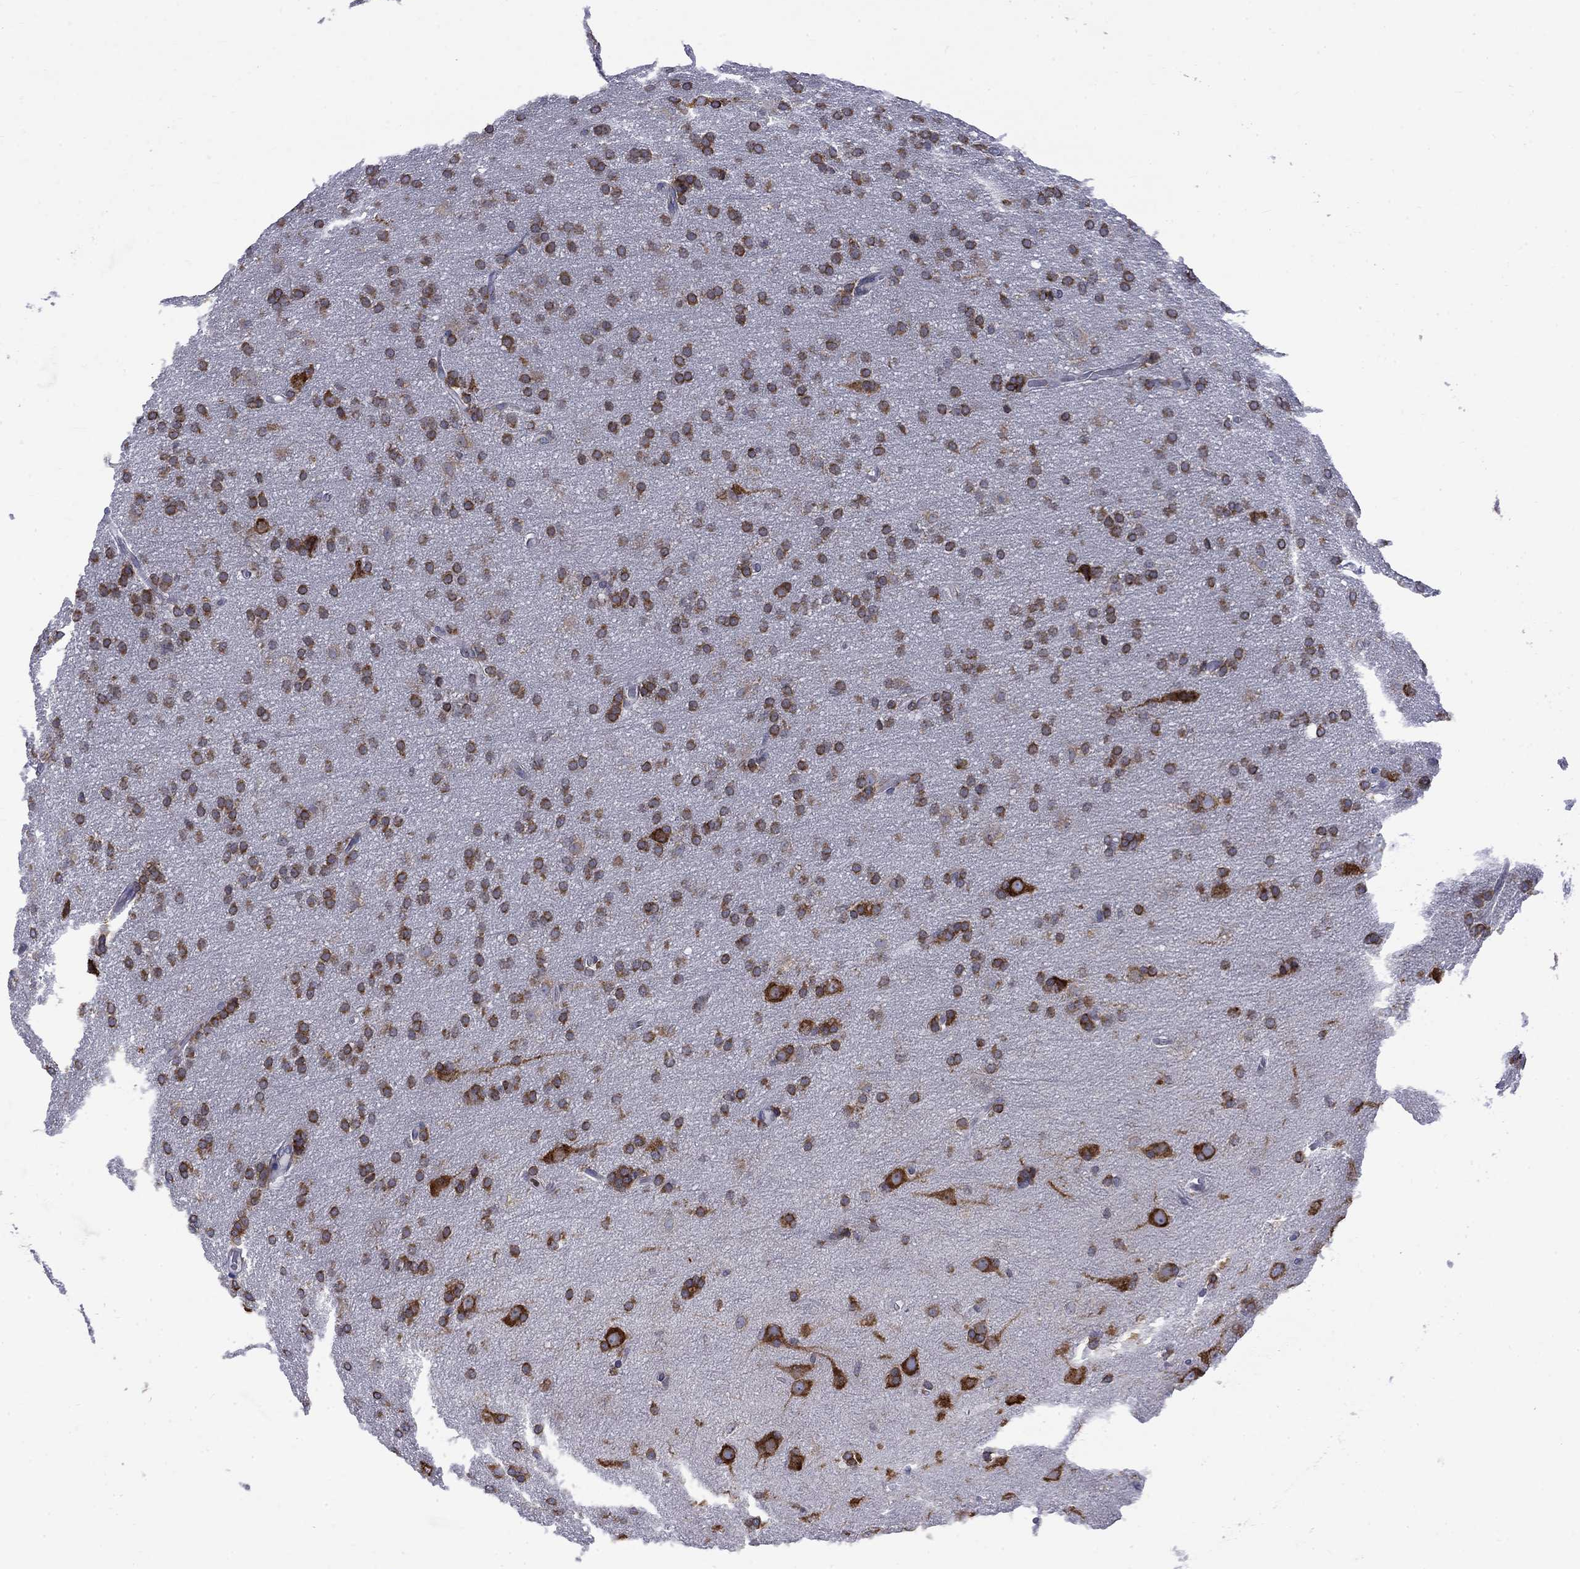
{"staining": {"intensity": "strong", "quantity": ">75%", "location": "cytoplasmic/membranous"}, "tissue": "glioma", "cell_type": "Tumor cells", "image_type": "cancer", "snomed": [{"axis": "morphology", "description": "Glioma, malignant, Low grade"}, {"axis": "topography", "description": "Brain"}], "caption": "A histopathology image showing strong cytoplasmic/membranous staining in approximately >75% of tumor cells in glioma, as visualized by brown immunohistochemical staining.", "gene": "PABPC4", "patient": {"sex": "female", "age": 32}}